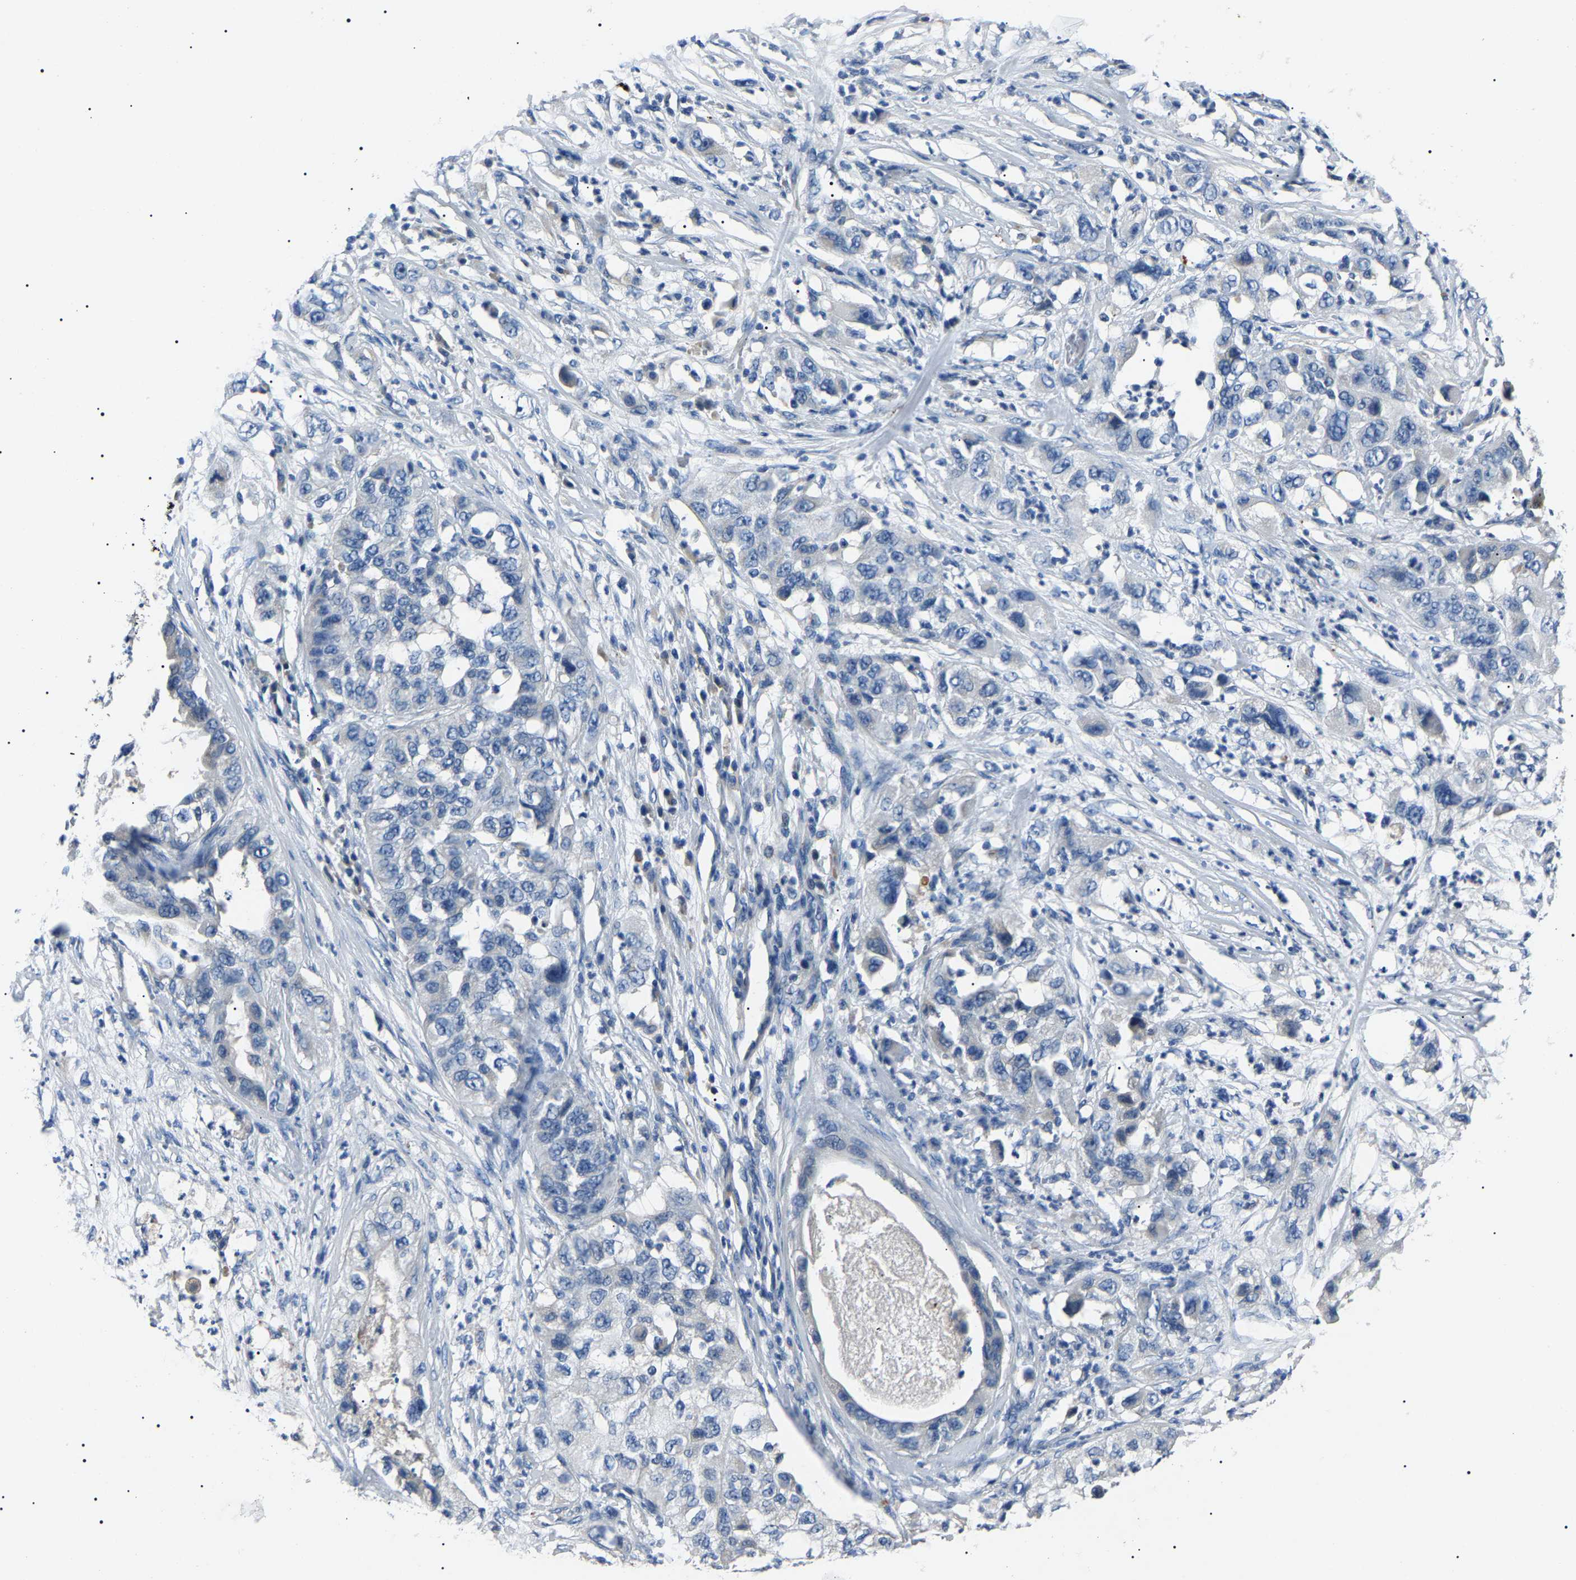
{"staining": {"intensity": "negative", "quantity": "none", "location": "none"}, "tissue": "pancreatic cancer", "cell_type": "Tumor cells", "image_type": "cancer", "snomed": [{"axis": "morphology", "description": "Adenocarcinoma, NOS"}, {"axis": "topography", "description": "Pancreas"}], "caption": "Tumor cells show no significant expression in pancreatic cancer (adenocarcinoma).", "gene": "KLK15", "patient": {"sex": "female", "age": 78}}